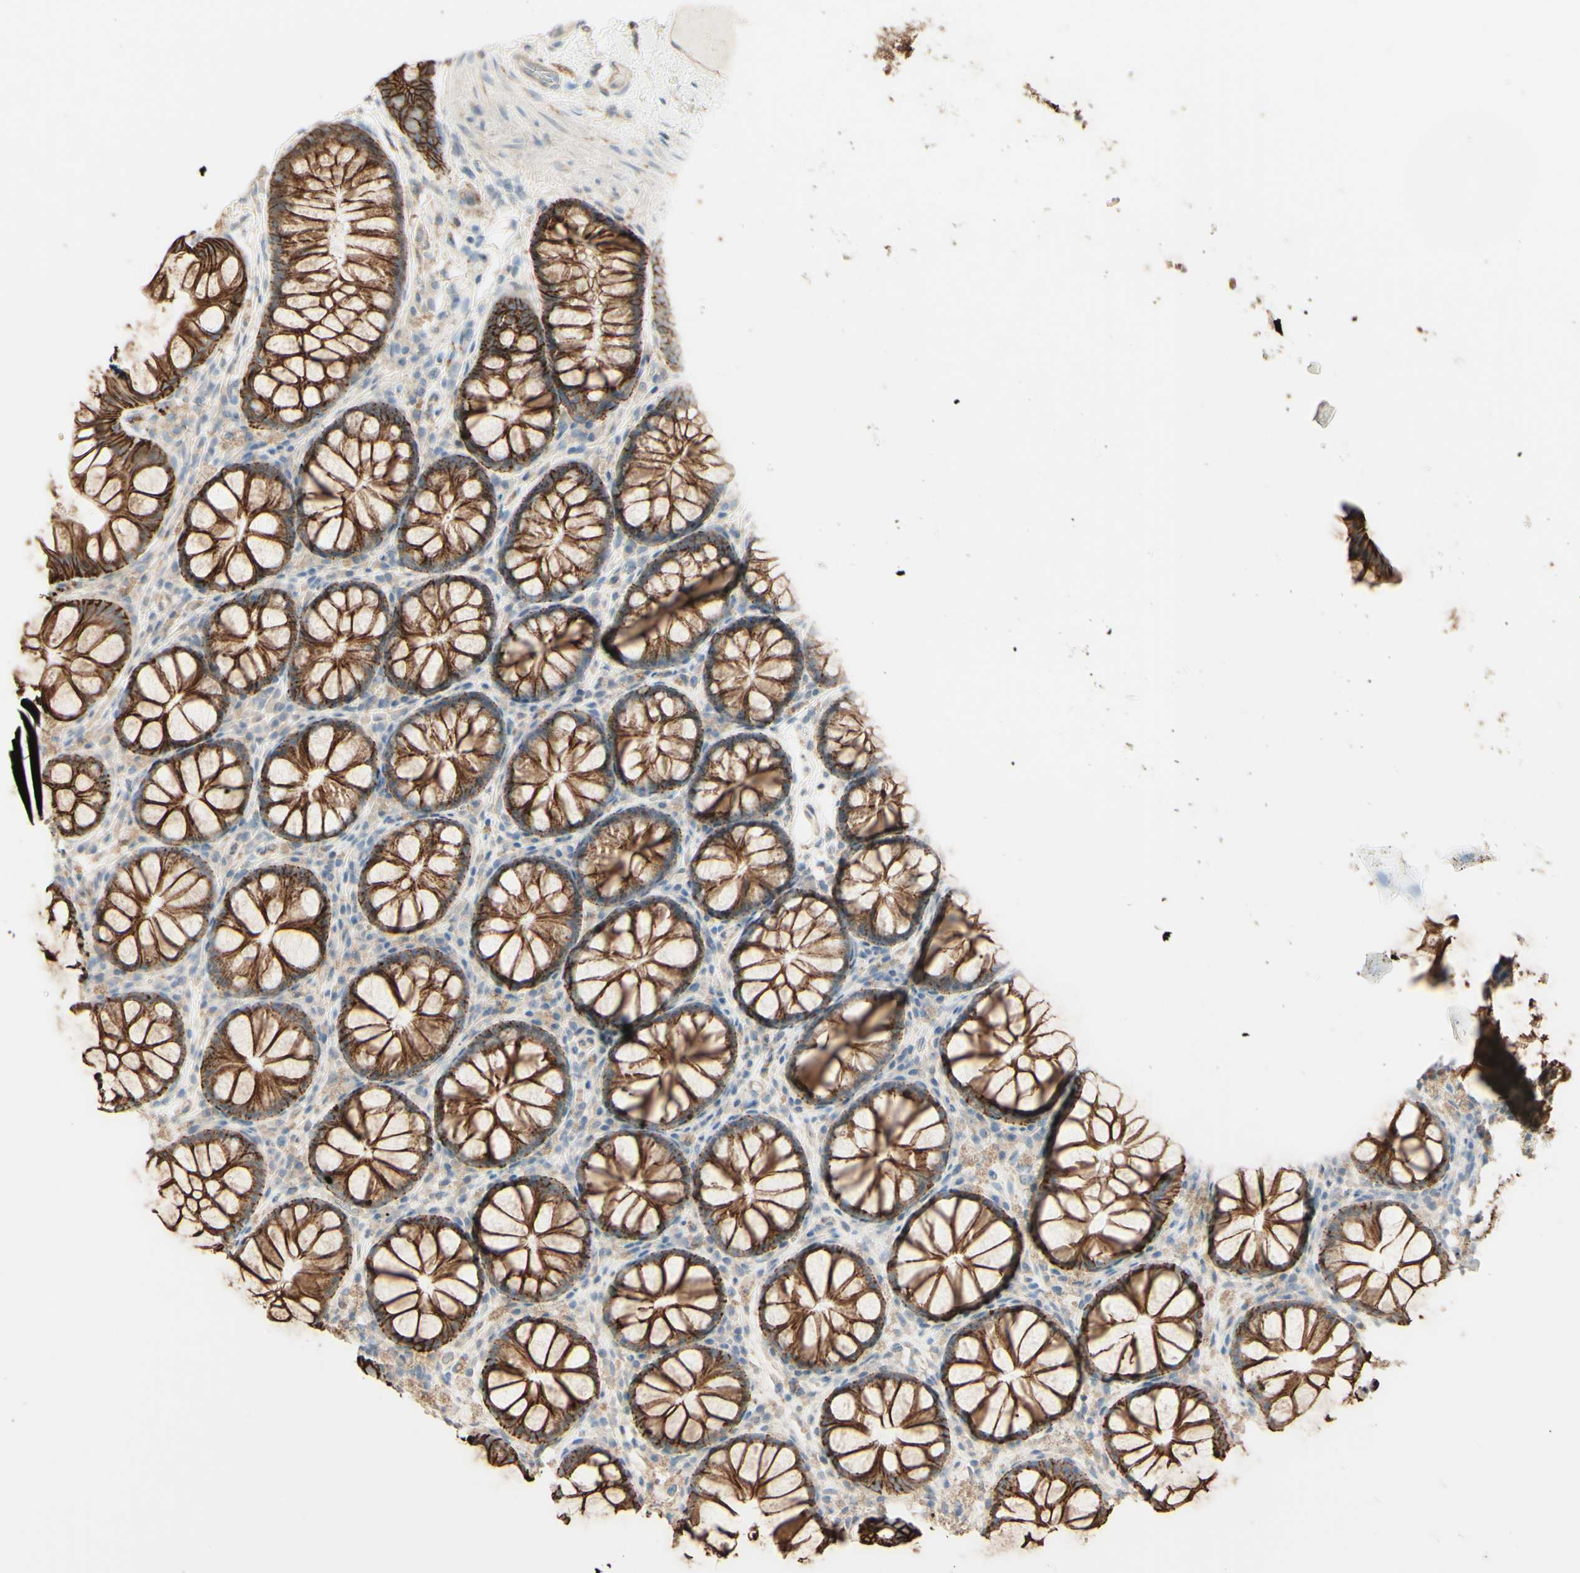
{"staining": {"intensity": "weak", "quantity": ">75%", "location": "cytoplasmic/membranous"}, "tissue": "colon", "cell_type": "Endothelial cells", "image_type": "normal", "snomed": [{"axis": "morphology", "description": "Normal tissue, NOS"}, {"axis": "topography", "description": "Colon"}], "caption": "Immunohistochemistry of benign colon reveals low levels of weak cytoplasmic/membranous staining in approximately >75% of endothelial cells. The staining is performed using DAB brown chromogen to label protein expression. The nuclei are counter-stained blue using hematoxylin.", "gene": "RNF149", "patient": {"sex": "female", "age": 55}}